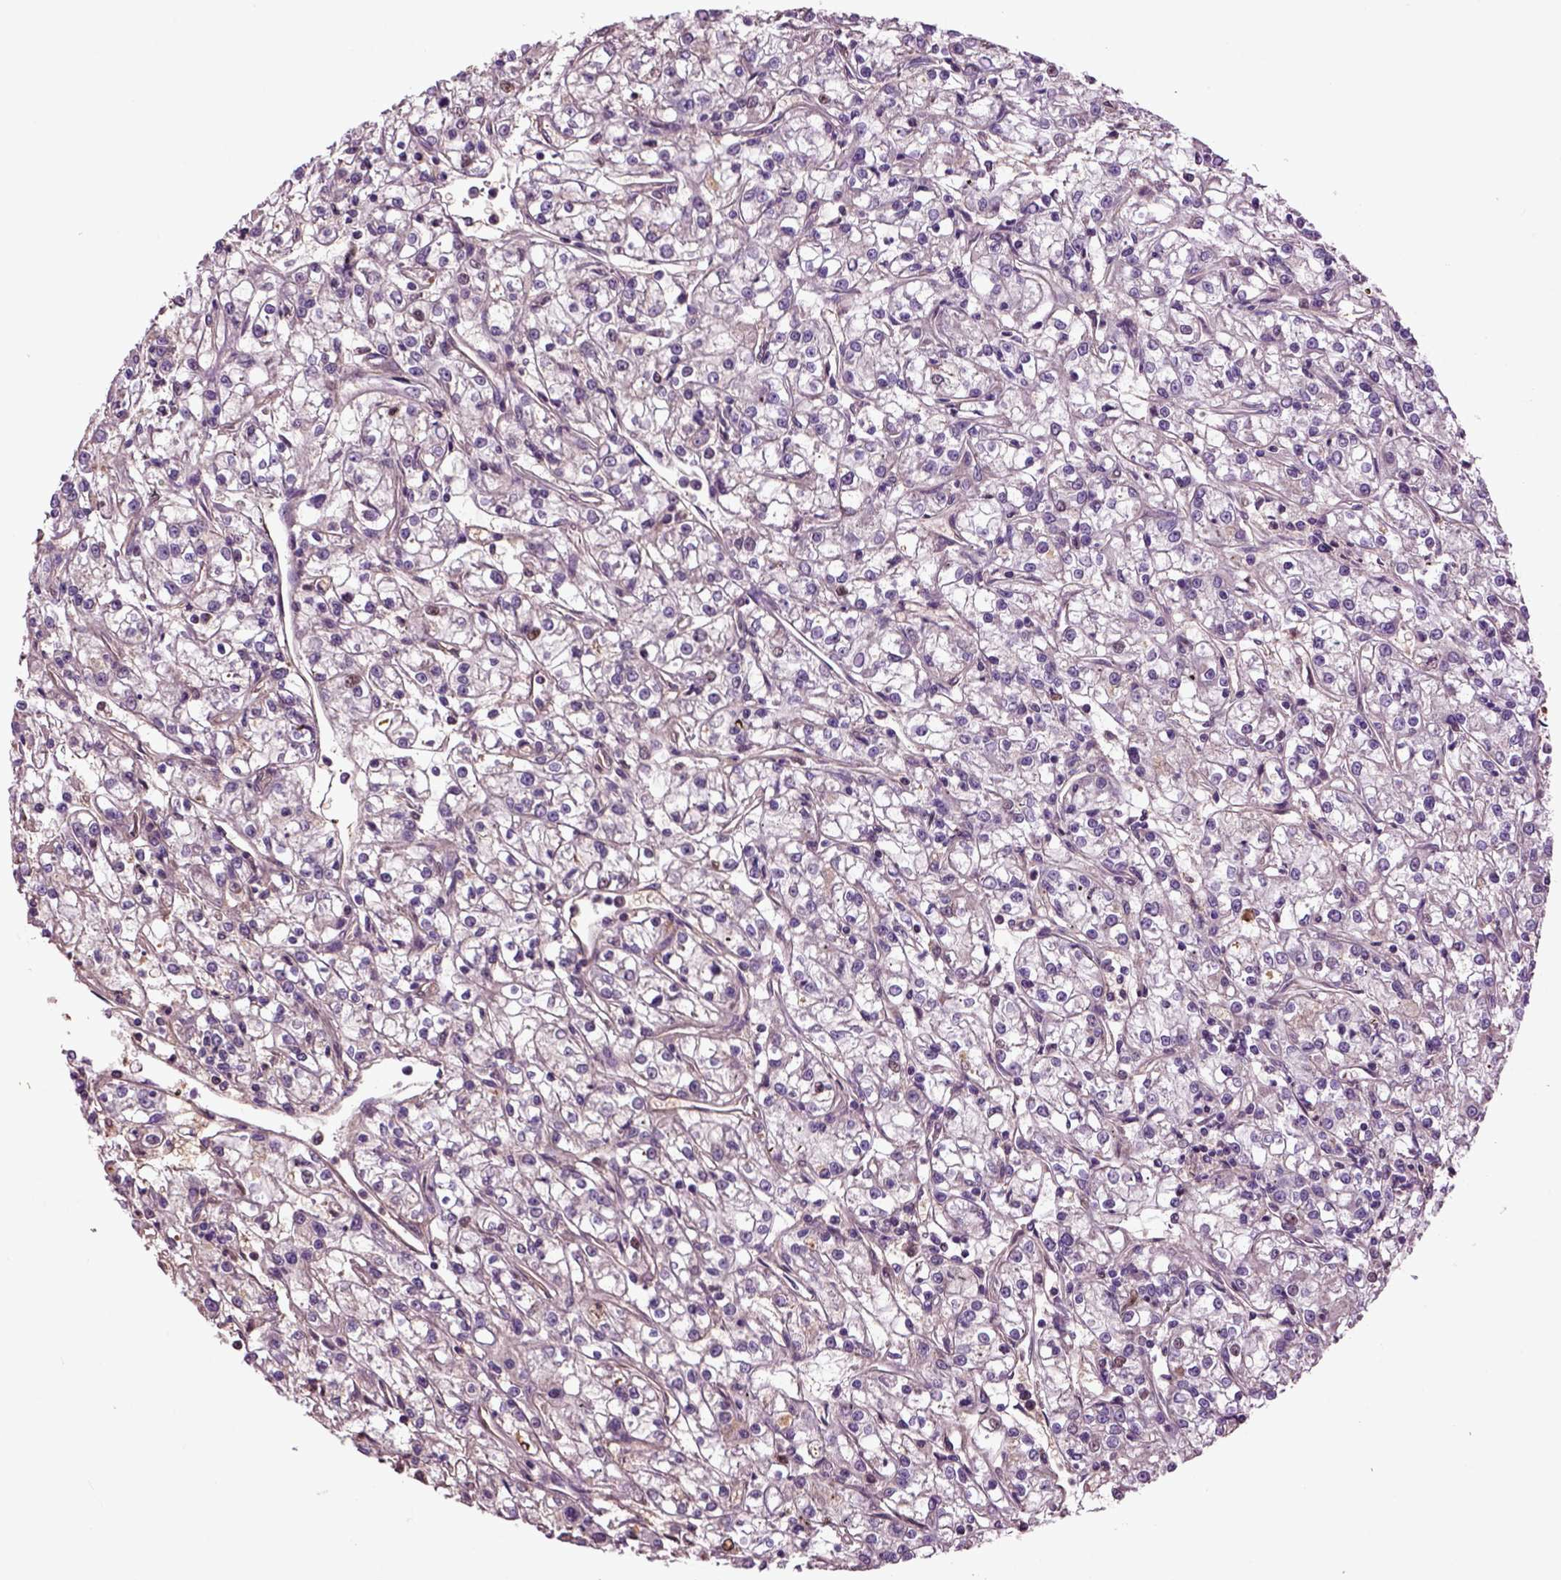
{"staining": {"intensity": "negative", "quantity": "none", "location": "none"}, "tissue": "renal cancer", "cell_type": "Tumor cells", "image_type": "cancer", "snomed": [{"axis": "morphology", "description": "Adenocarcinoma, NOS"}, {"axis": "topography", "description": "Kidney"}], "caption": "A high-resolution photomicrograph shows immunohistochemistry staining of renal cancer (adenocarcinoma), which exhibits no significant expression in tumor cells.", "gene": "SPON1", "patient": {"sex": "female", "age": 59}}